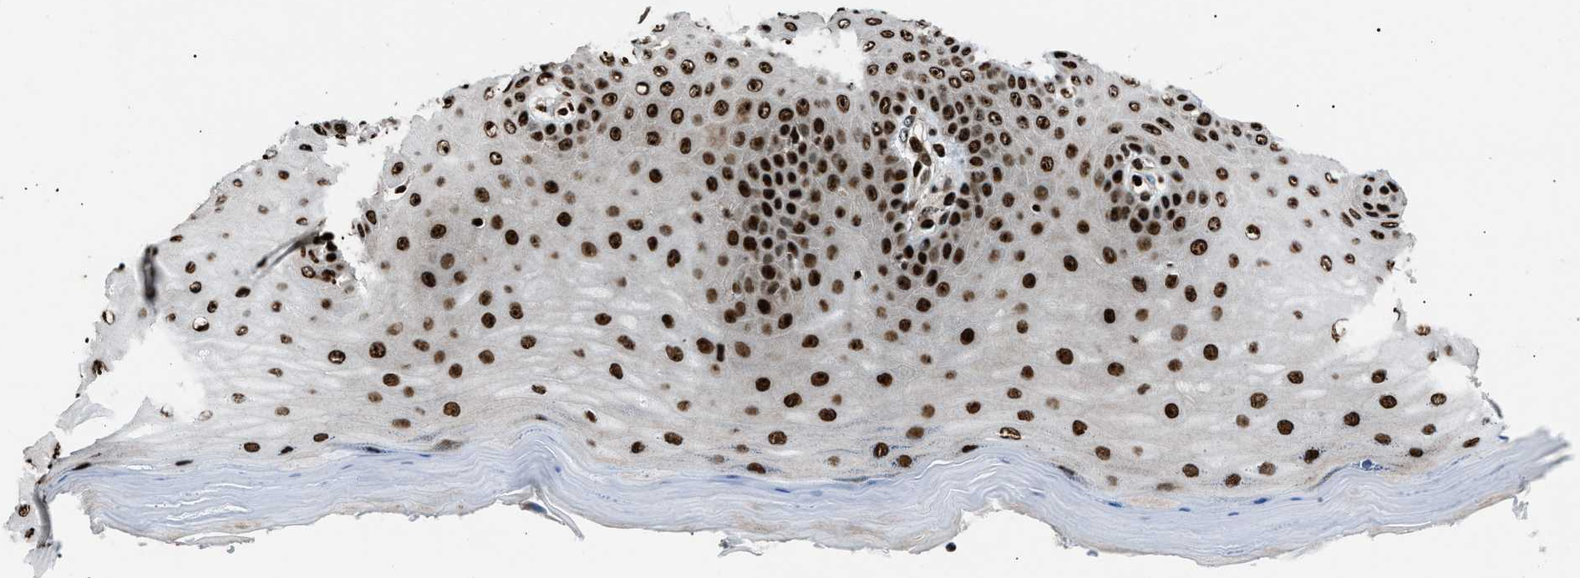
{"staining": {"intensity": "strong", "quantity": ">75%", "location": "nuclear"}, "tissue": "cervix", "cell_type": "Glandular cells", "image_type": "normal", "snomed": [{"axis": "morphology", "description": "Normal tissue, NOS"}, {"axis": "topography", "description": "Cervix"}], "caption": "A high-resolution image shows IHC staining of benign cervix, which shows strong nuclear positivity in approximately >75% of glandular cells. The protein of interest is stained brown, and the nuclei are stained in blue (DAB IHC with brightfield microscopy, high magnification).", "gene": "PRKX", "patient": {"sex": "female", "age": 55}}